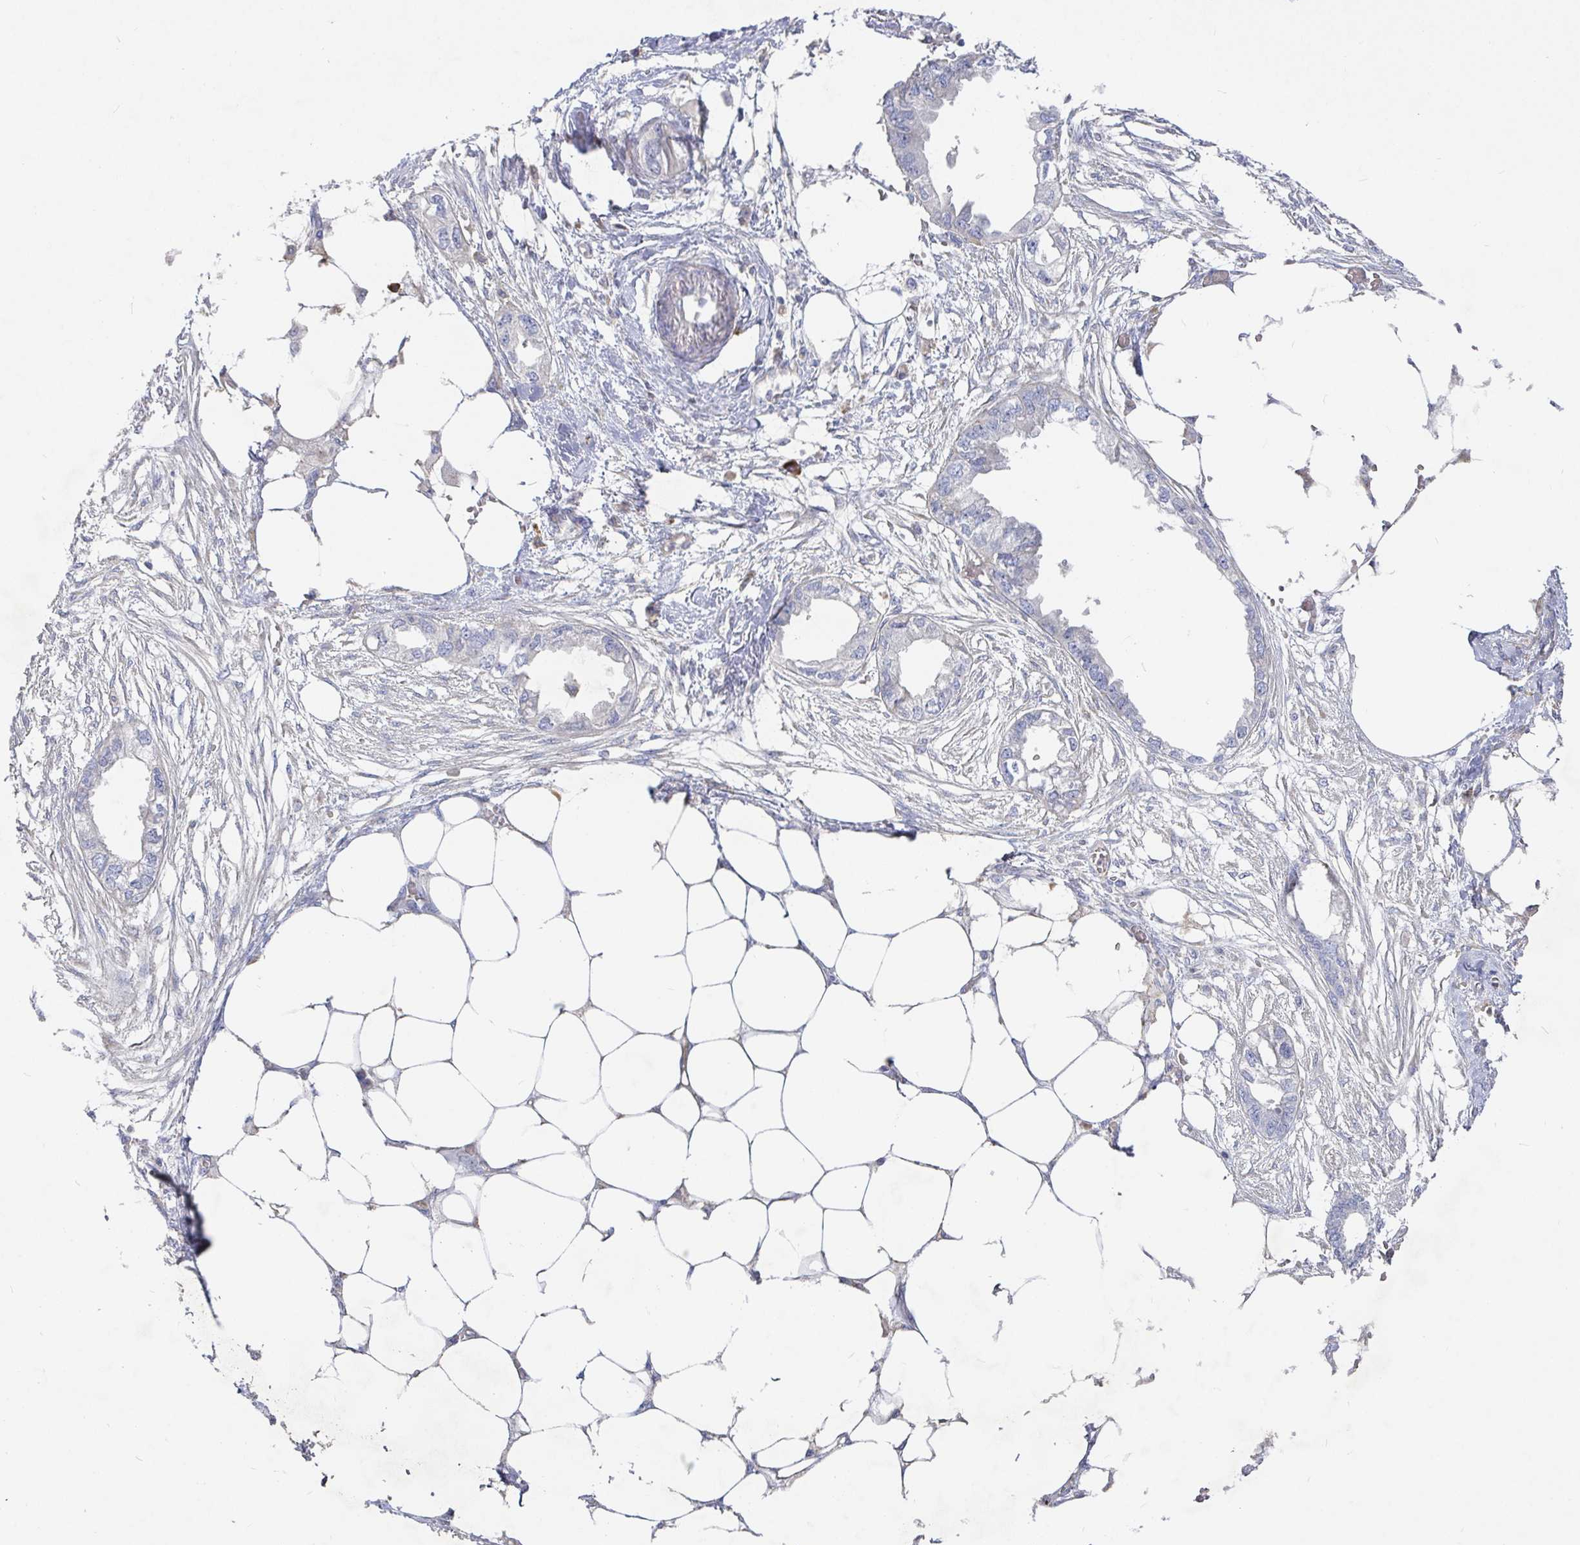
{"staining": {"intensity": "negative", "quantity": "none", "location": "none"}, "tissue": "endometrial cancer", "cell_type": "Tumor cells", "image_type": "cancer", "snomed": [{"axis": "morphology", "description": "Adenocarcinoma, NOS"}, {"axis": "morphology", "description": "Adenocarcinoma, metastatic, NOS"}, {"axis": "topography", "description": "Adipose tissue"}, {"axis": "topography", "description": "Endometrium"}], "caption": "There is no significant staining in tumor cells of metastatic adenocarcinoma (endometrial).", "gene": "IRAK2", "patient": {"sex": "female", "age": 67}}